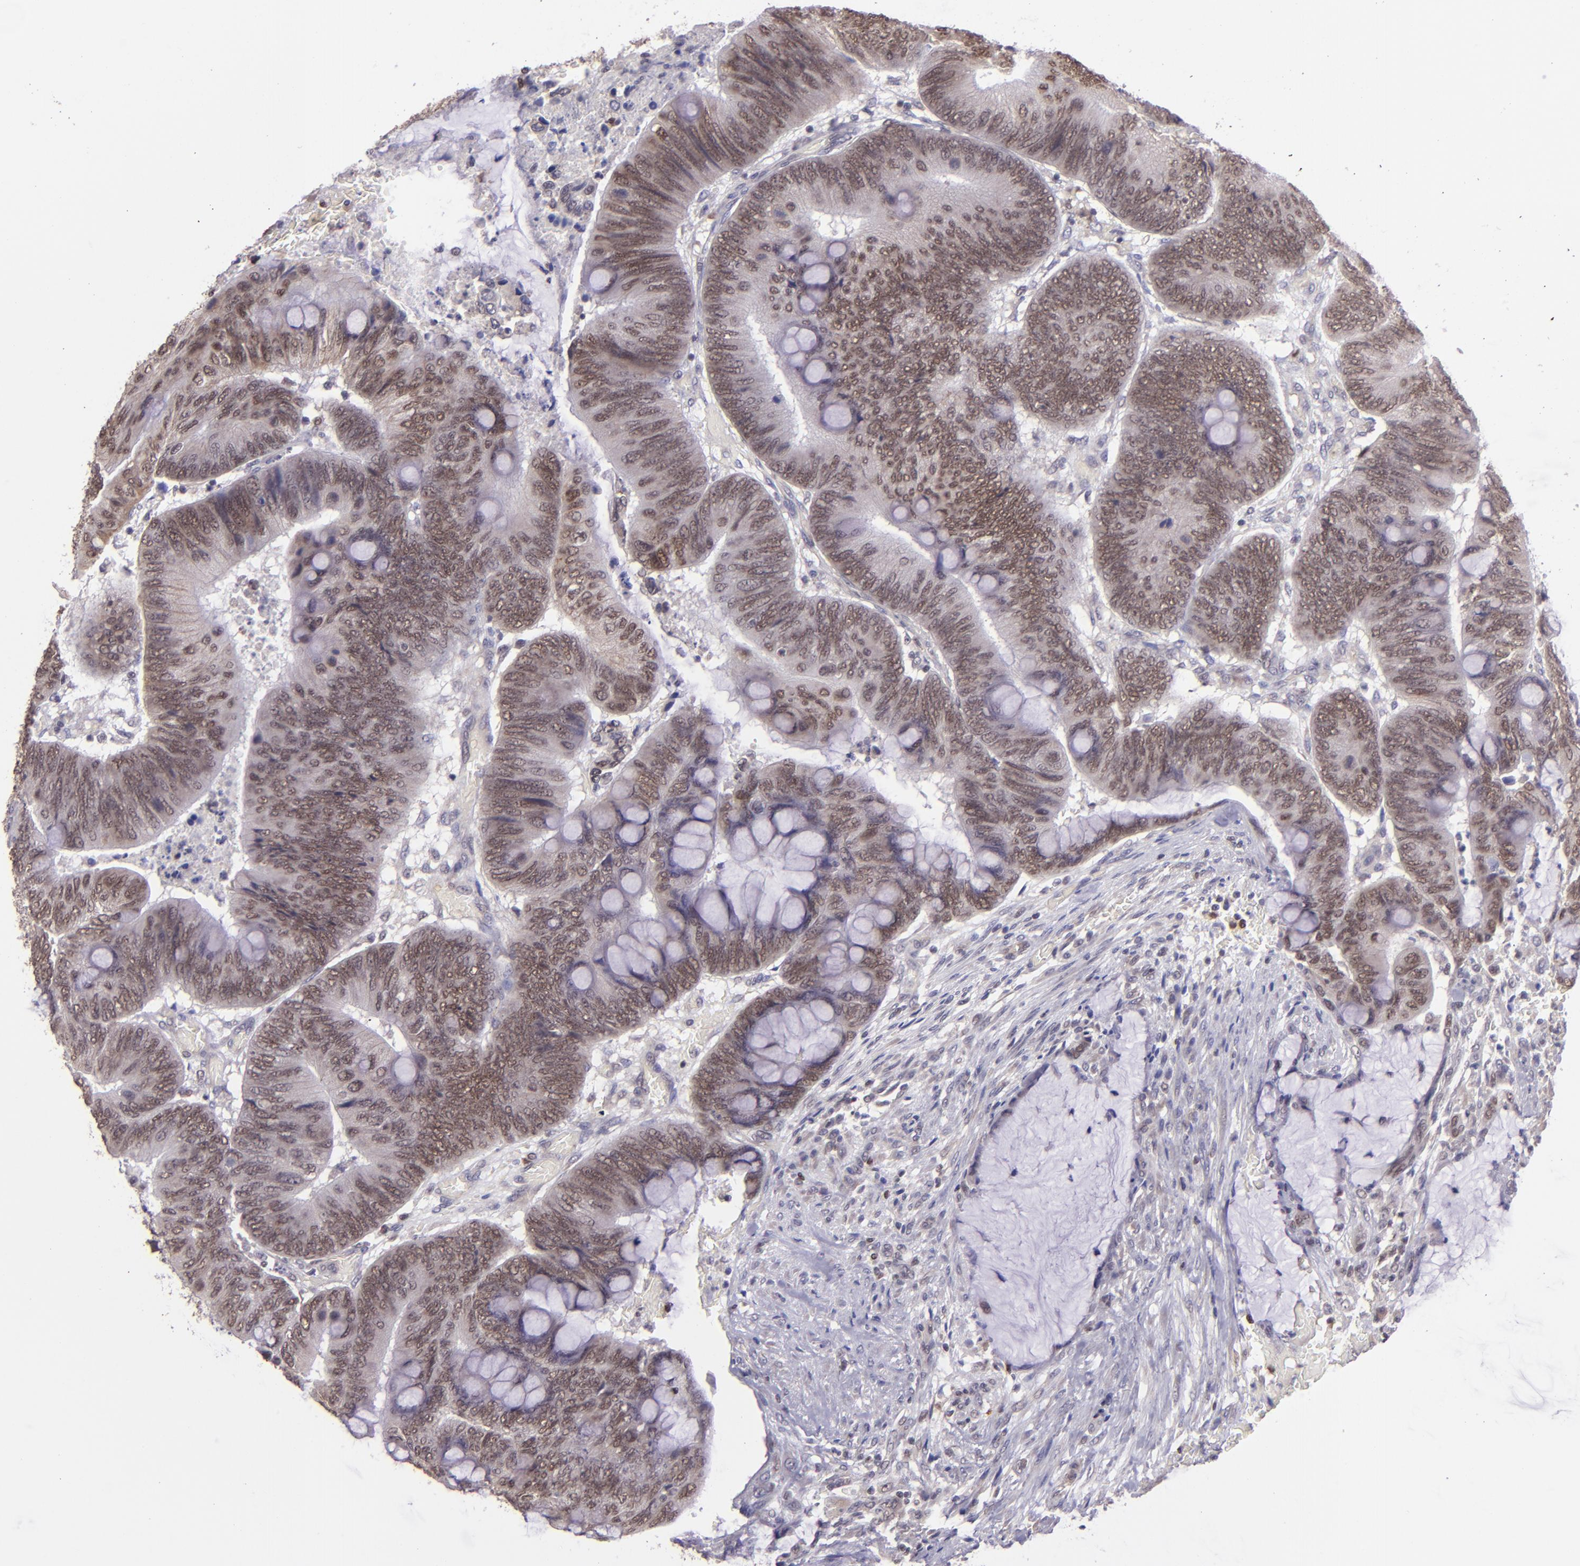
{"staining": {"intensity": "moderate", "quantity": ">75%", "location": "cytoplasmic/membranous,nuclear"}, "tissue": "colorectal cancer", "cell_type": "Tumor cells", "image_type": "cancer", "snomed": [{"axis": "morphology", "description": "Normal tissue, NOS"}, {"axis": "morphology", "description": "Adenocarcinoma, NOS"}, {"axis": "topography", "description": "Rectum"}], "caption": "Adenocarcinoma (colorectal) stained with a brown dye reveals moderate cytoplasmic/membranous and nuclear positive expression in approximately >75% of tumor cells.", "gene": "ELF1", "patient": {"sex": "male", "age": 92}}